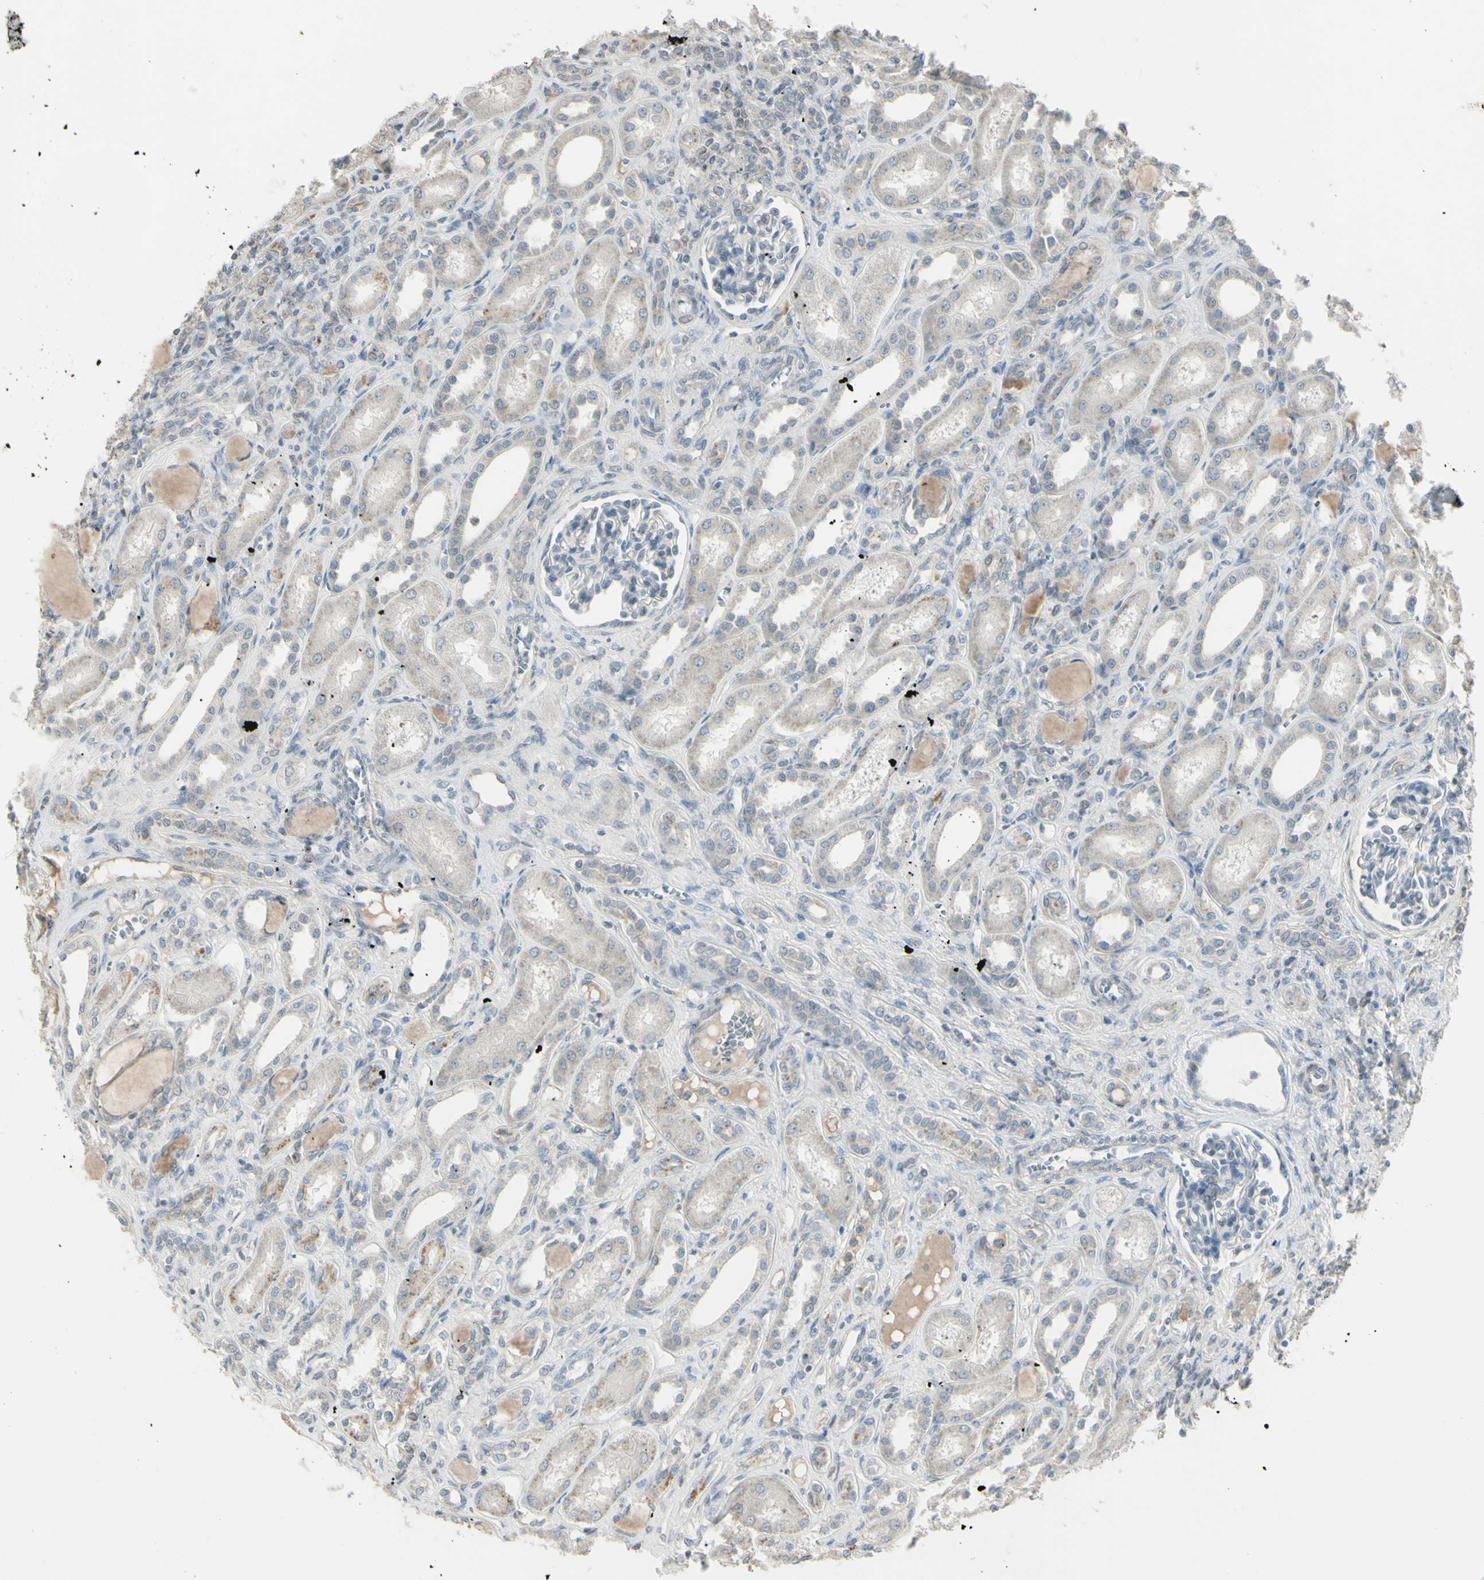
{"staining": {"intensity": "weak", "quantity": "<25%", "location": "cytoplasmic/membranous"}, "tissue": "kidney", "cell_type": "Cells in glomeruli", "image_type": "normal", "snomed": [{"axis": "morphology", "description": "Normal tissue, NOS"}, {"axis": "topography", "description": "Kidney"}], "caption": "Immunohistochemistry (IHC) of benign human kidney shows no expression in cells in glomeruli. The staining is performed using DAB brown chromogen with nuclei counter-stained in using hematoxylin.", "gene": "PIAS4", "patient": {"sex": "male", "age": 7}}